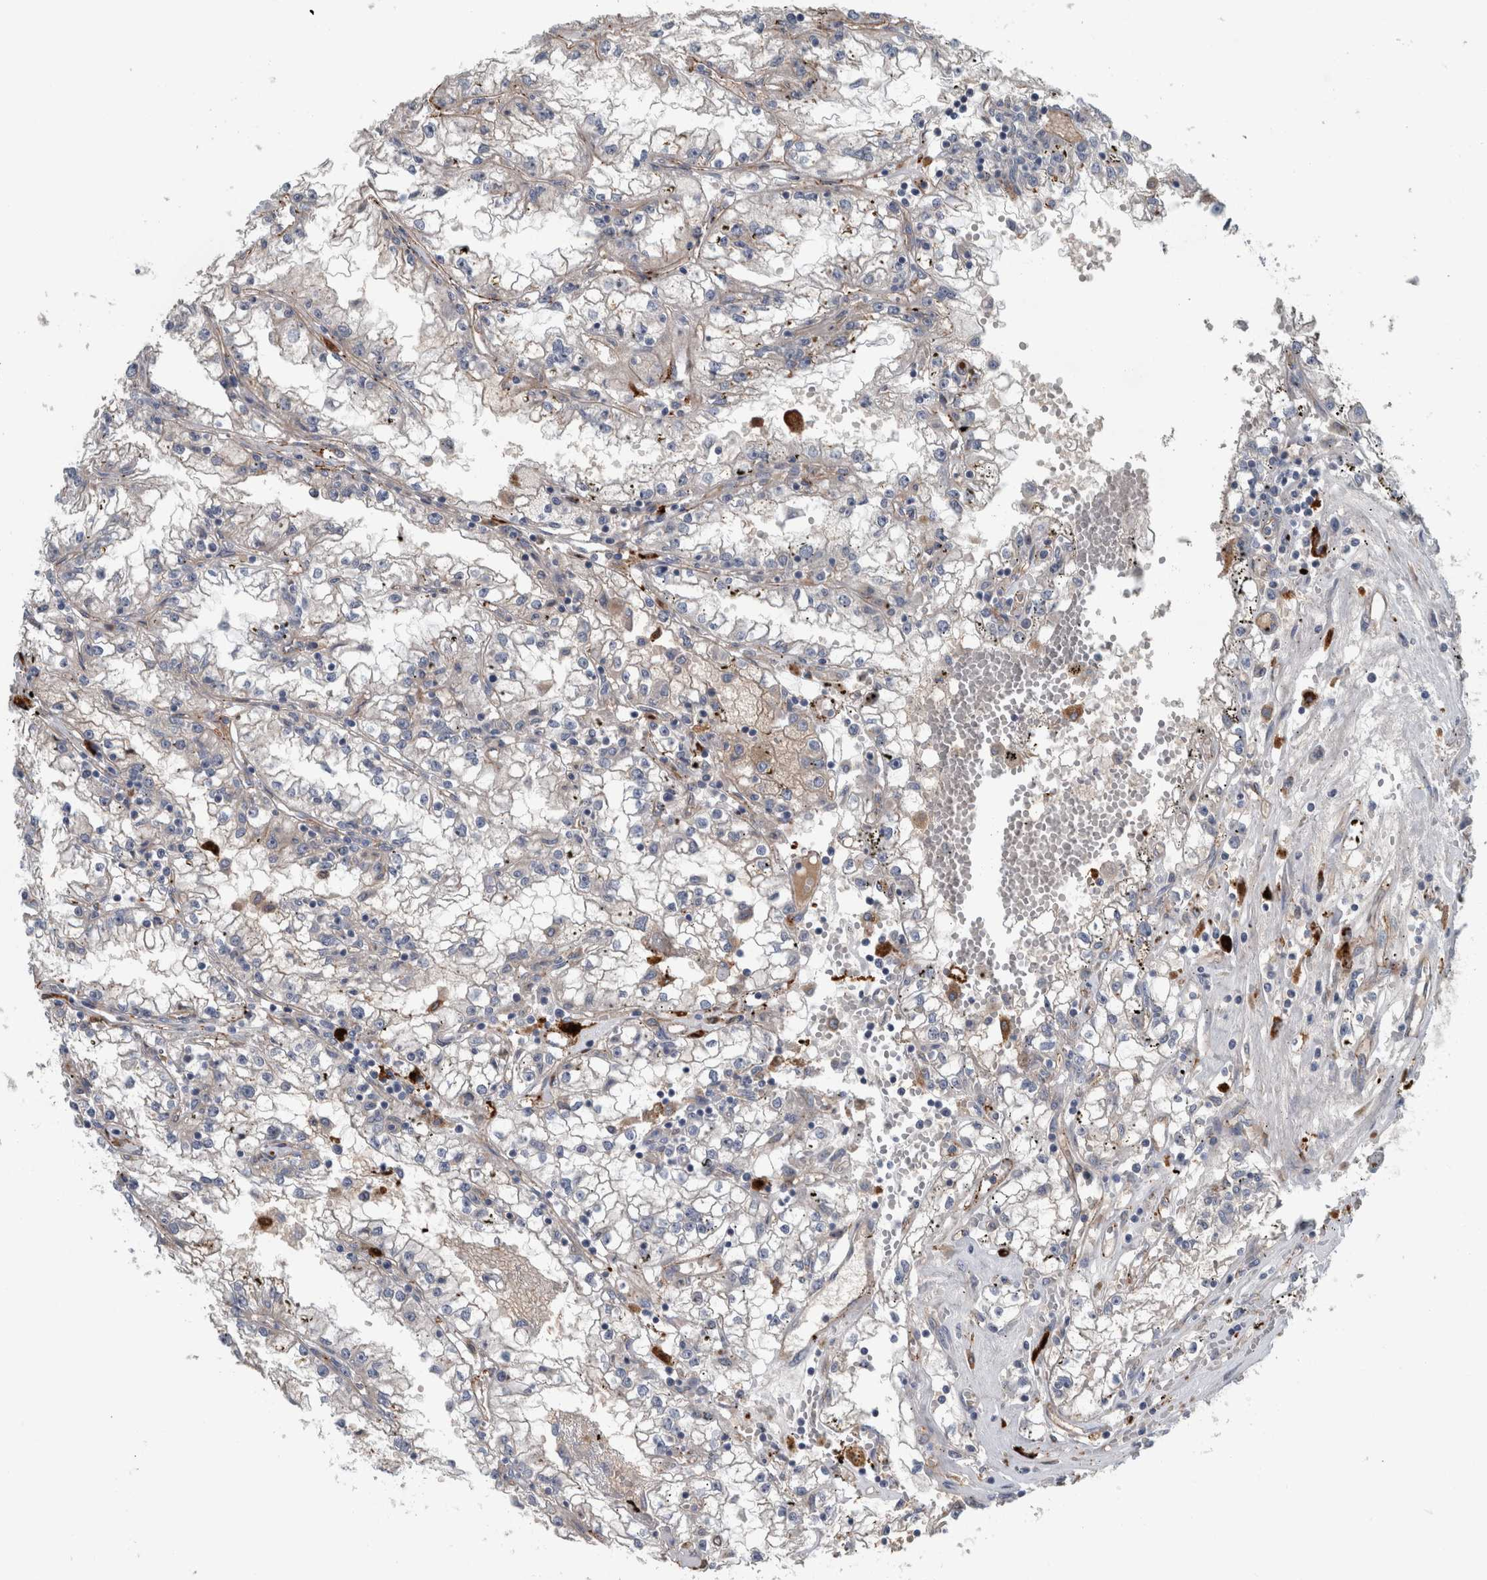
{"staining": {"intensity": "strong", "quantity": "<25%", "location": "cytoplasmic/membranous"}, "tissue": "renal cancer", "cell_type": "Tumor cells", "image_type": "cancer", "snomed": [{"axis": "morphology", "description": "Adenocarcinoma, NOS"}, {"axis": "topography", "description": "Kidney"}], "caption": "This histopathology image demonstrates renal cancer stained with immunohistochemistry to label a protein in brown. The cytoplasmic/membranous of tumor cells show strong positivity for the protein. Nuclei are counter-stained blue.", "gene": "GLT8D2", "patient": {"sex": "male", "age": 56}}